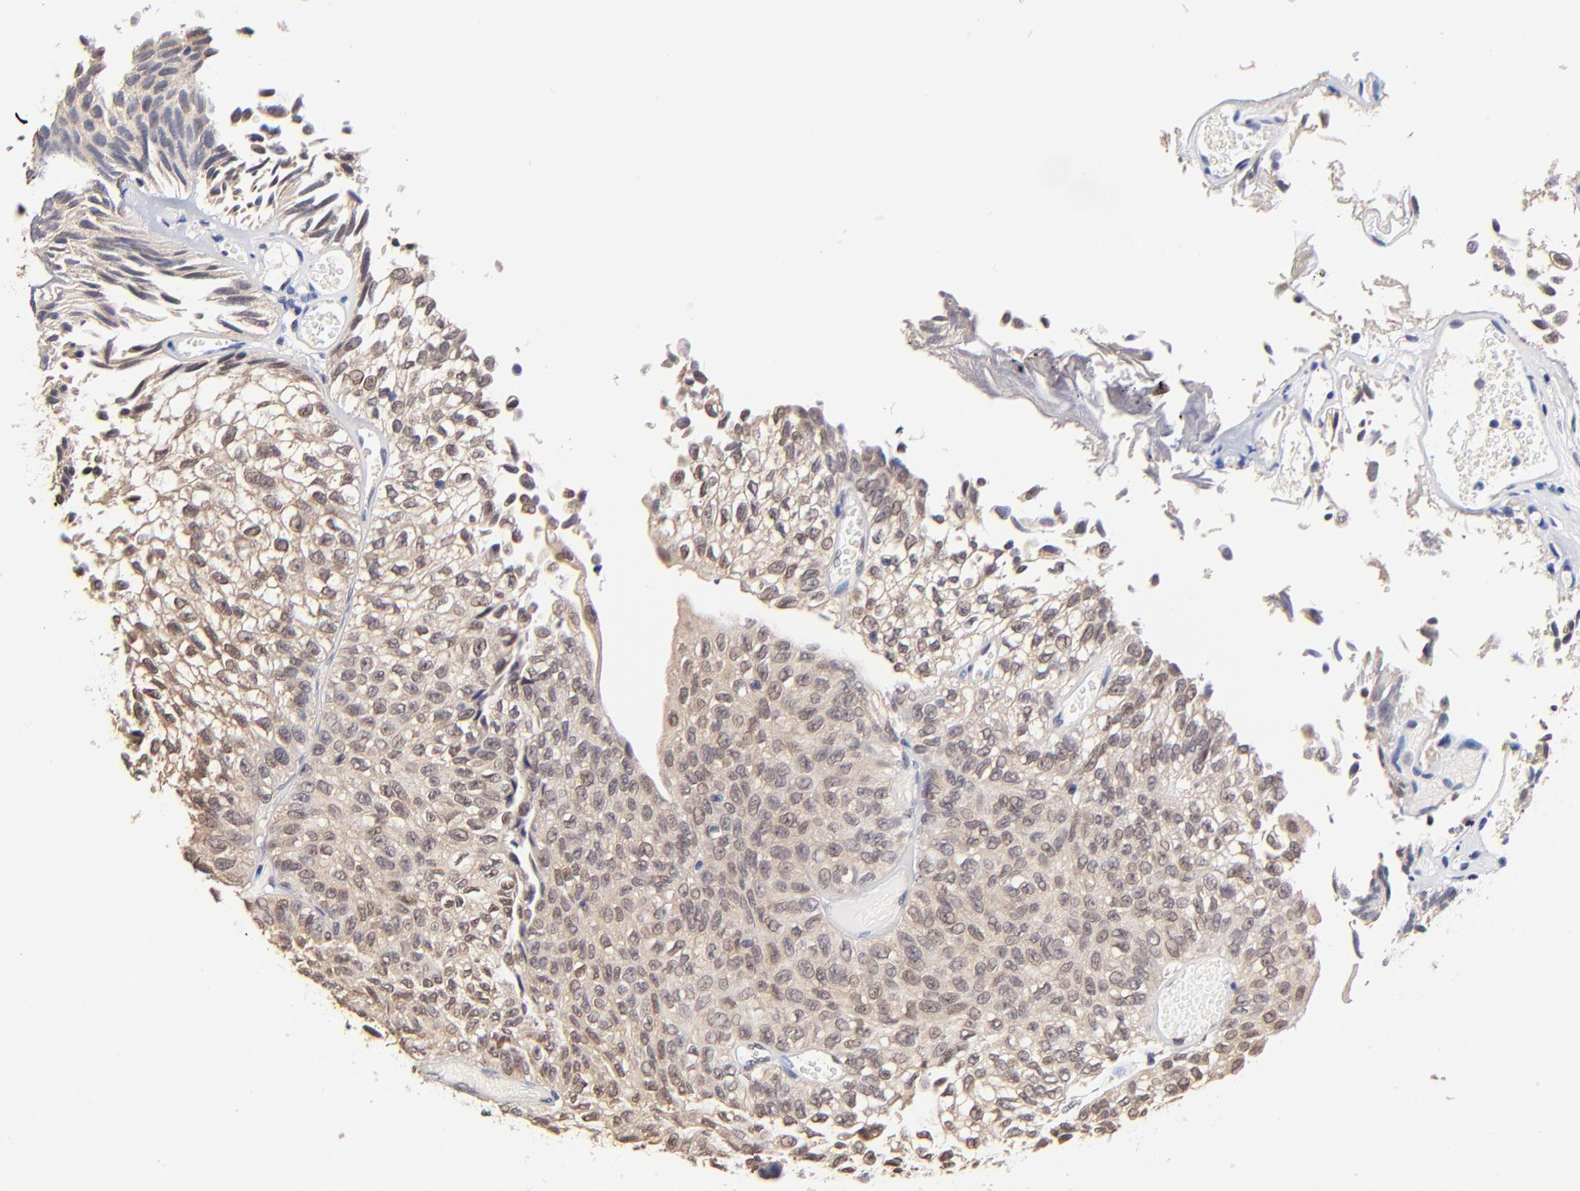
{"staining": {"intensity": "weak", "quantity": "25%-75%", "location": "cytoplasmic/membranous,nuclear"}, "tissue": "urothelial cancer", "cell_type": "Tumor cells", "image_type": "cancer", "snomed": [{"axis": "morphology", "description": "Urothelial carcinoma, Low grade"}, {"axis": "topography", "description": "Urinary bladder"}], "caption": "A brown stain labels weak cytoplasmic/membranous and nuclear staining of a protein in human urothelial cancer tumor cells.", "gene": "TXNL1", "patient": {"sex": "male", "age": 76}}